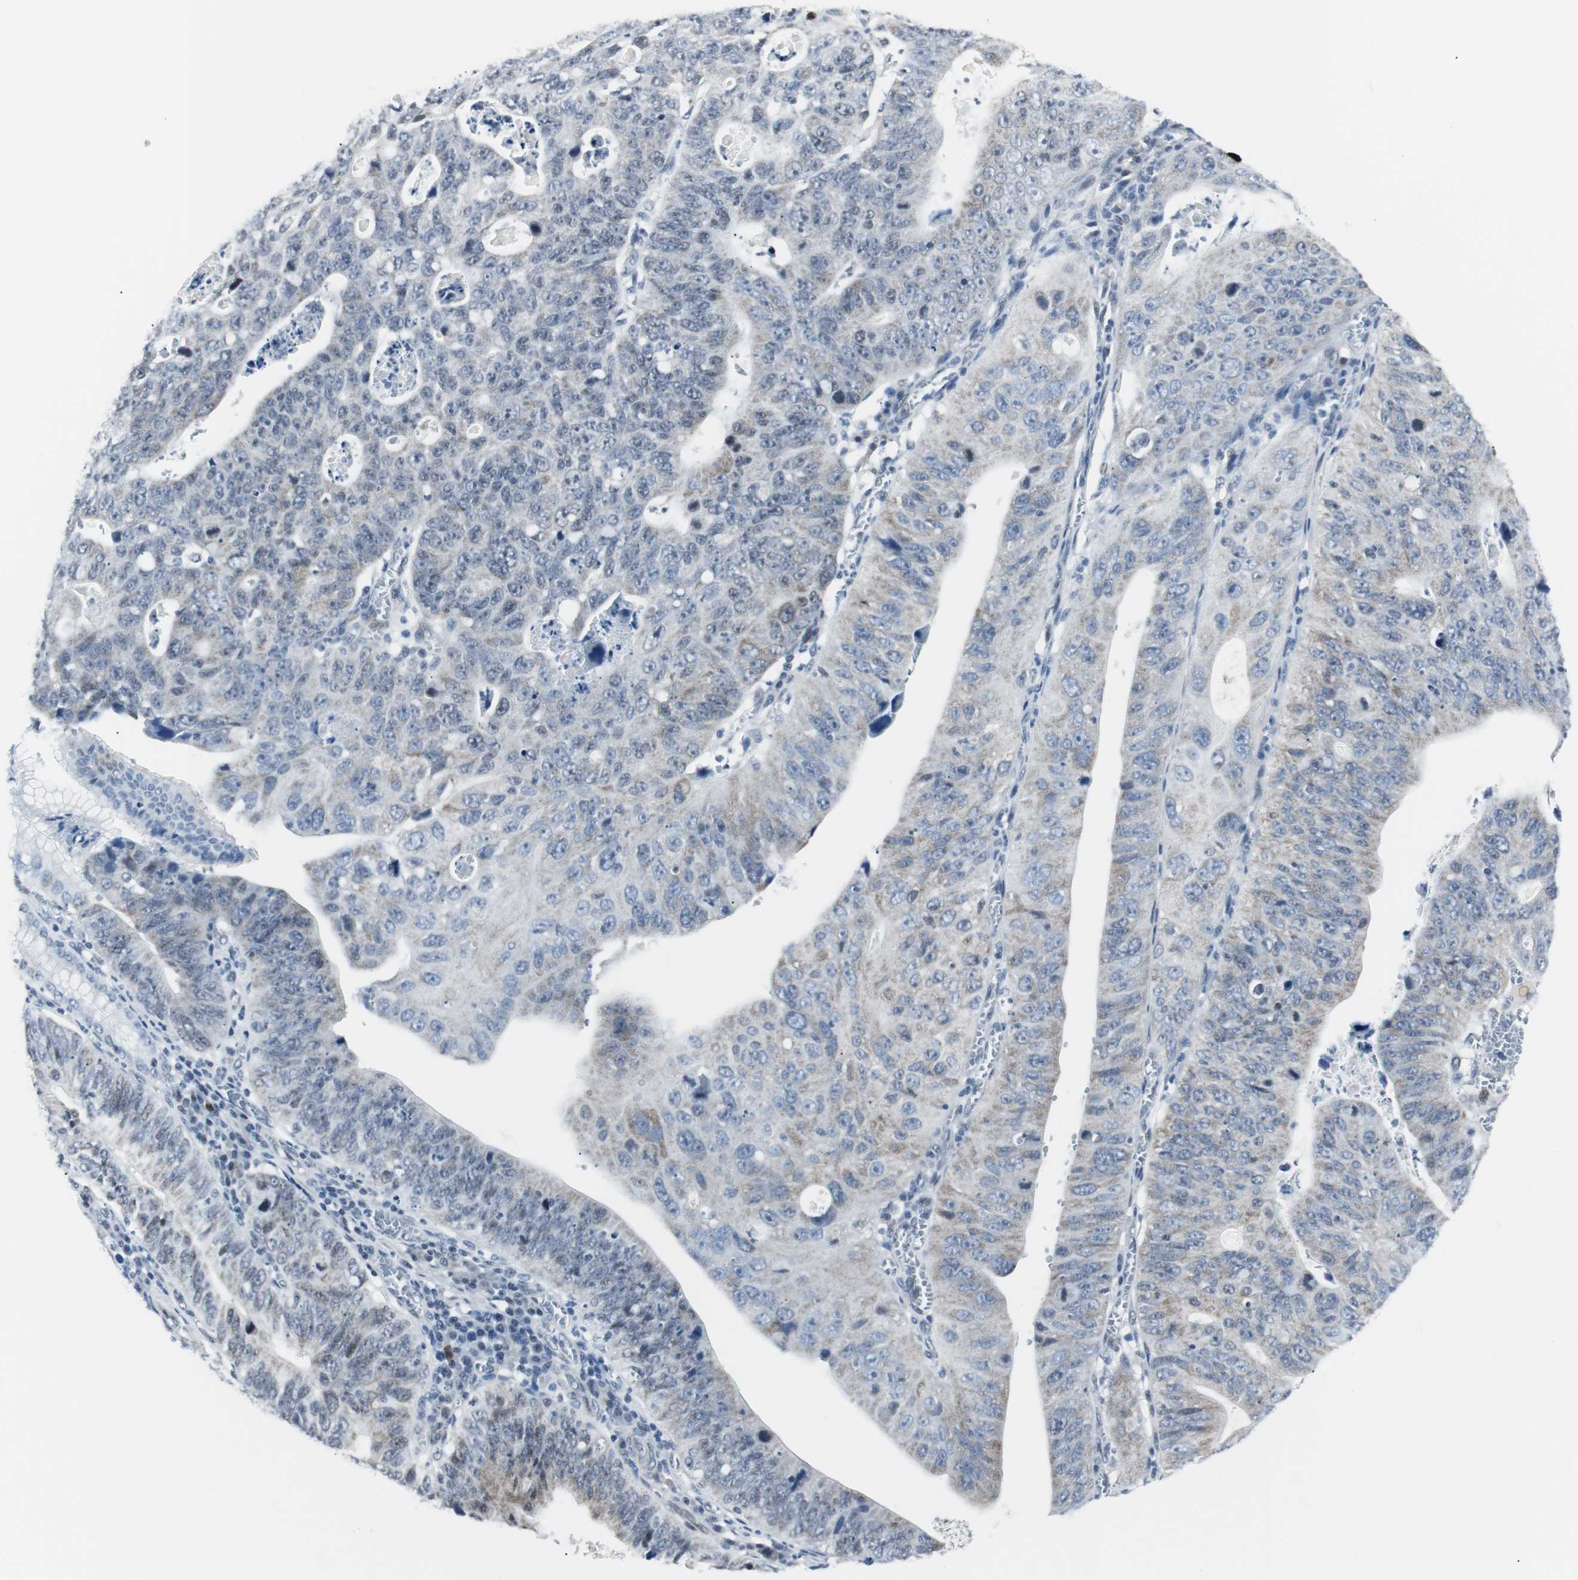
{"staining": {"intensity": "weak", "quantity": "<25%", "location": "cytoplasmic/membranous,nuclear"}, "tissue": "stomach cancer", "cell_type": "Tumor cells", "image_type": "cancer", "snomed": [{"axis": "morphology", "description": "Adenocarcinoma, NOS"}, {"axis": "topography", "description": "Stomach"}], "caption": "This is an immunohistochemistry (IHC) image of human stomach cancer. There is no positivity in tumor cells.", "gene": "MTA1", "patient": {"sex": "male", "age": 59}}